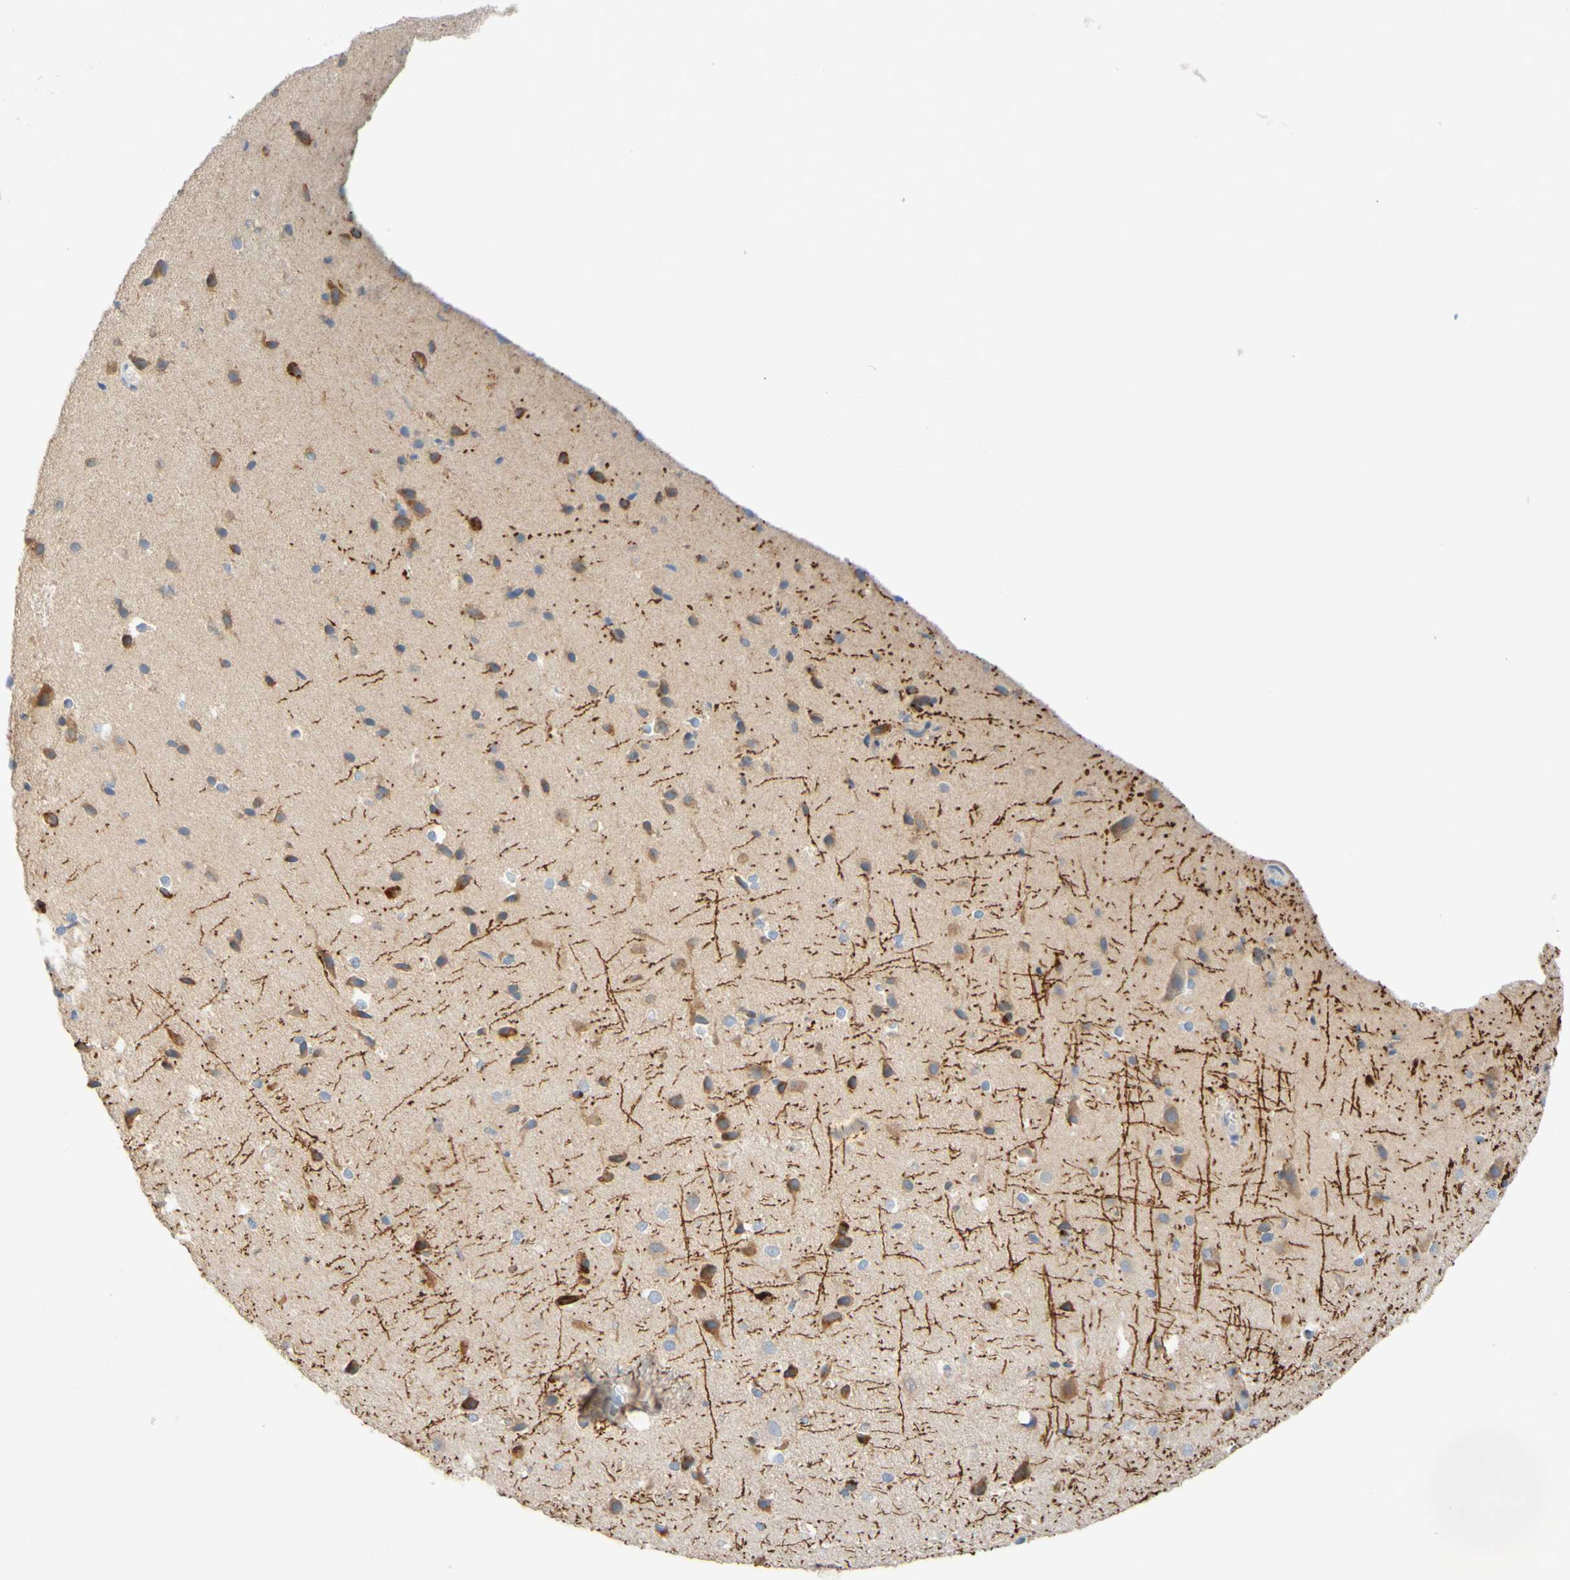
{"staining": {"intensity": "negative", "quantity": "none", "location": "none"}, "tissue": "cerebral cortex", "cell_type": "Endothelial cells", "image_type": "normal", "snomed": [{"axis": "morphology", "description": "Normal tissue, NOS"}, {"axis": "morphology", "description": "Developmental malformation"}, {"axis": "topography", "description": "Cerebral cortex"}], "caption": "There is no significant expression in endothelial cells of cerebral cortex. The staining is performed using DAB (3,3'-diaminobenzidine) brown chromogen with nuclei counter-stained in using hematoxylin.", "gene": "MAG", "patient": {"sex": "female", "age": 30}}